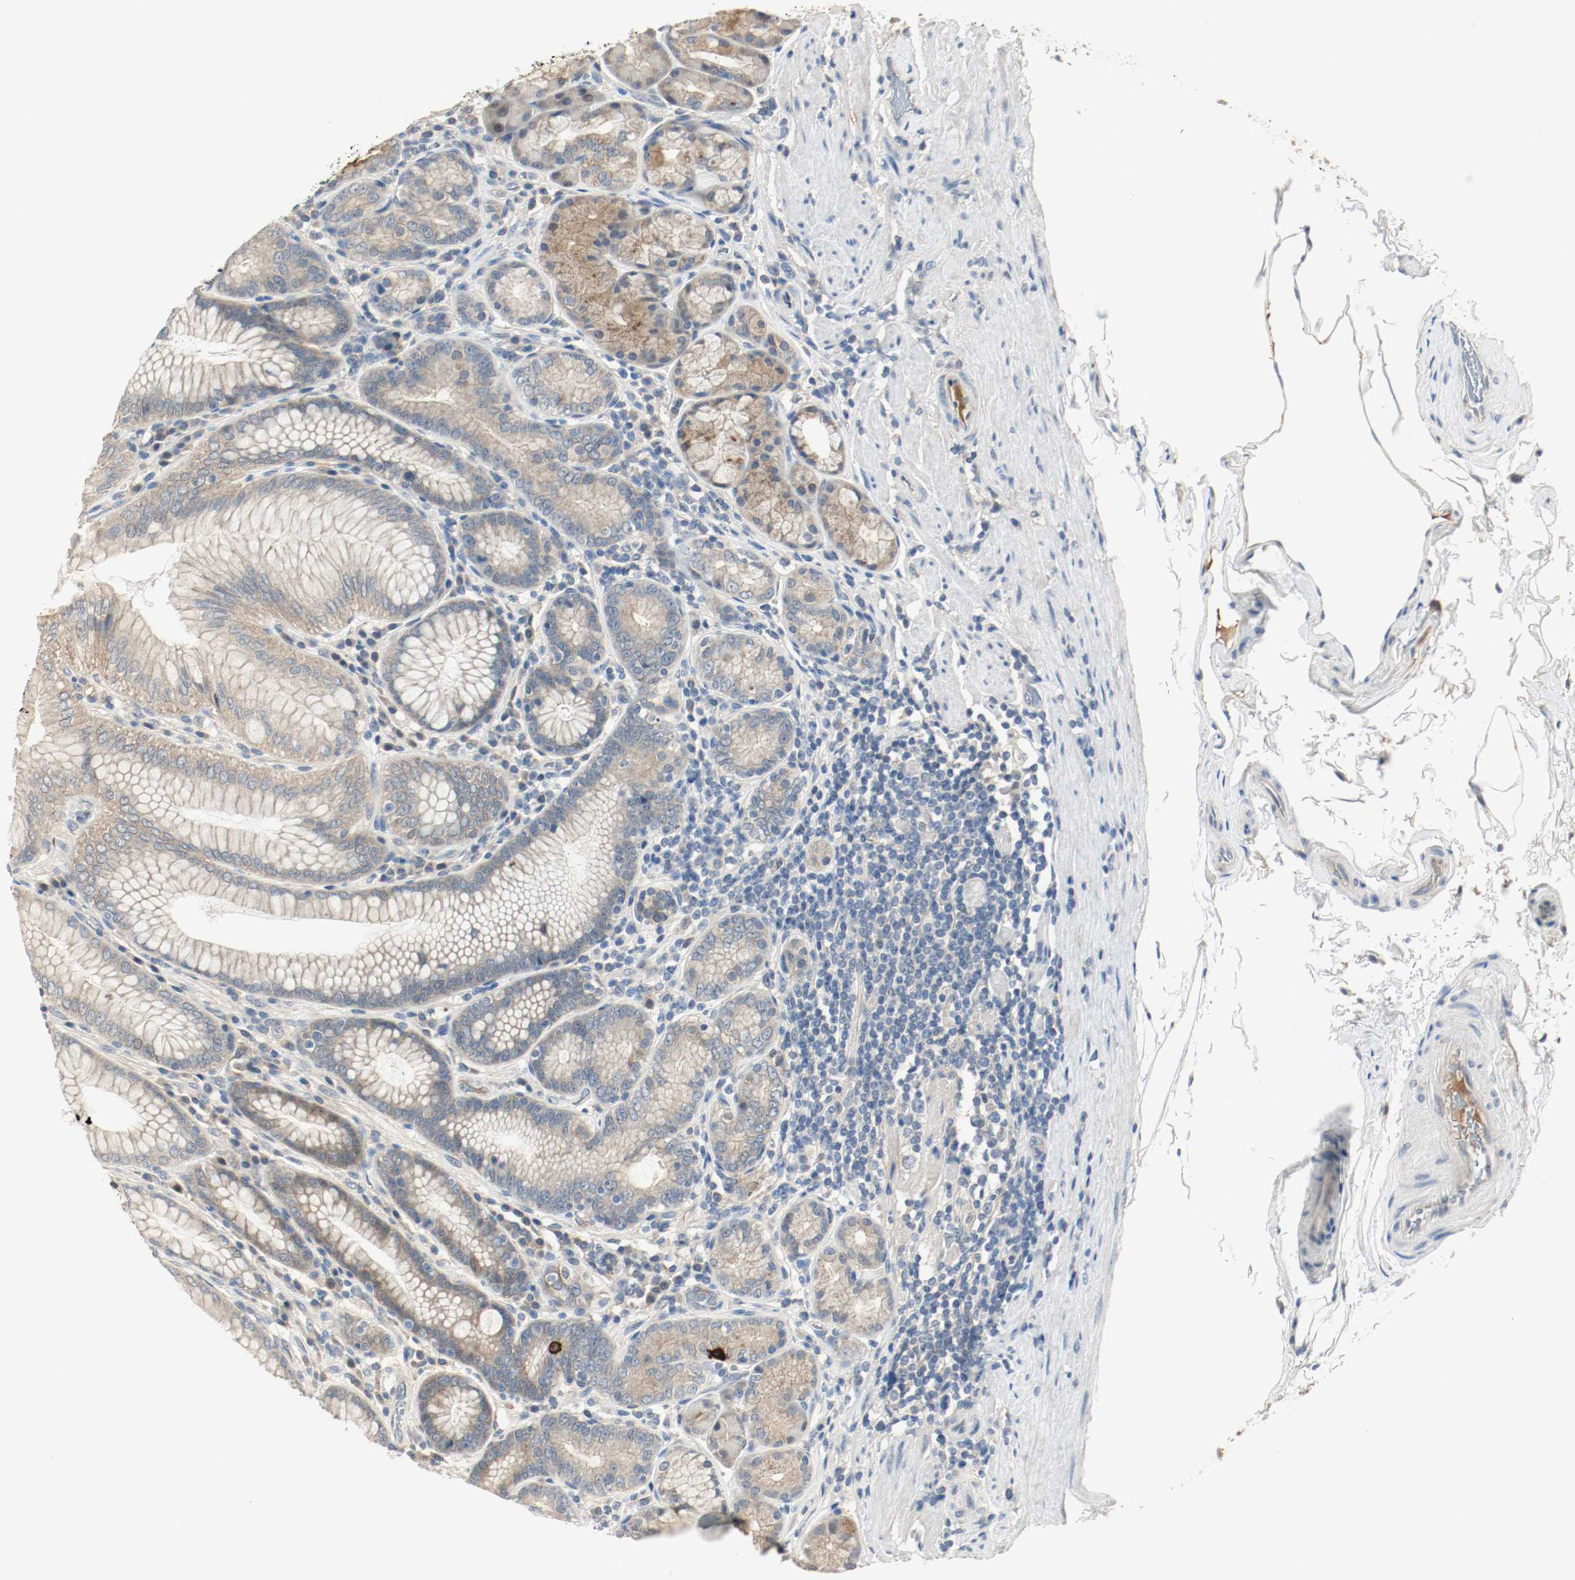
{"staining": {"intensity": "weak", "quantity": ">75%", "location": "cytoplasmic/membranous"}, "tissue": "stomach", "cell_type": "Glandular cells", "image_type": "normal", "snomed": [{"axis": "morphology", "description": "Normal tissue, NOS"}, {"axis": "topography", "description": "Stomach, lower"}], "caption": "Unremarkable stomach shows weak cytoplasmic/membranous staining in about >75% of glandular cells, visualized by immunohistochemistry.", "gene": "MELTF", "patient": {"sex": "female", "age": 76}}